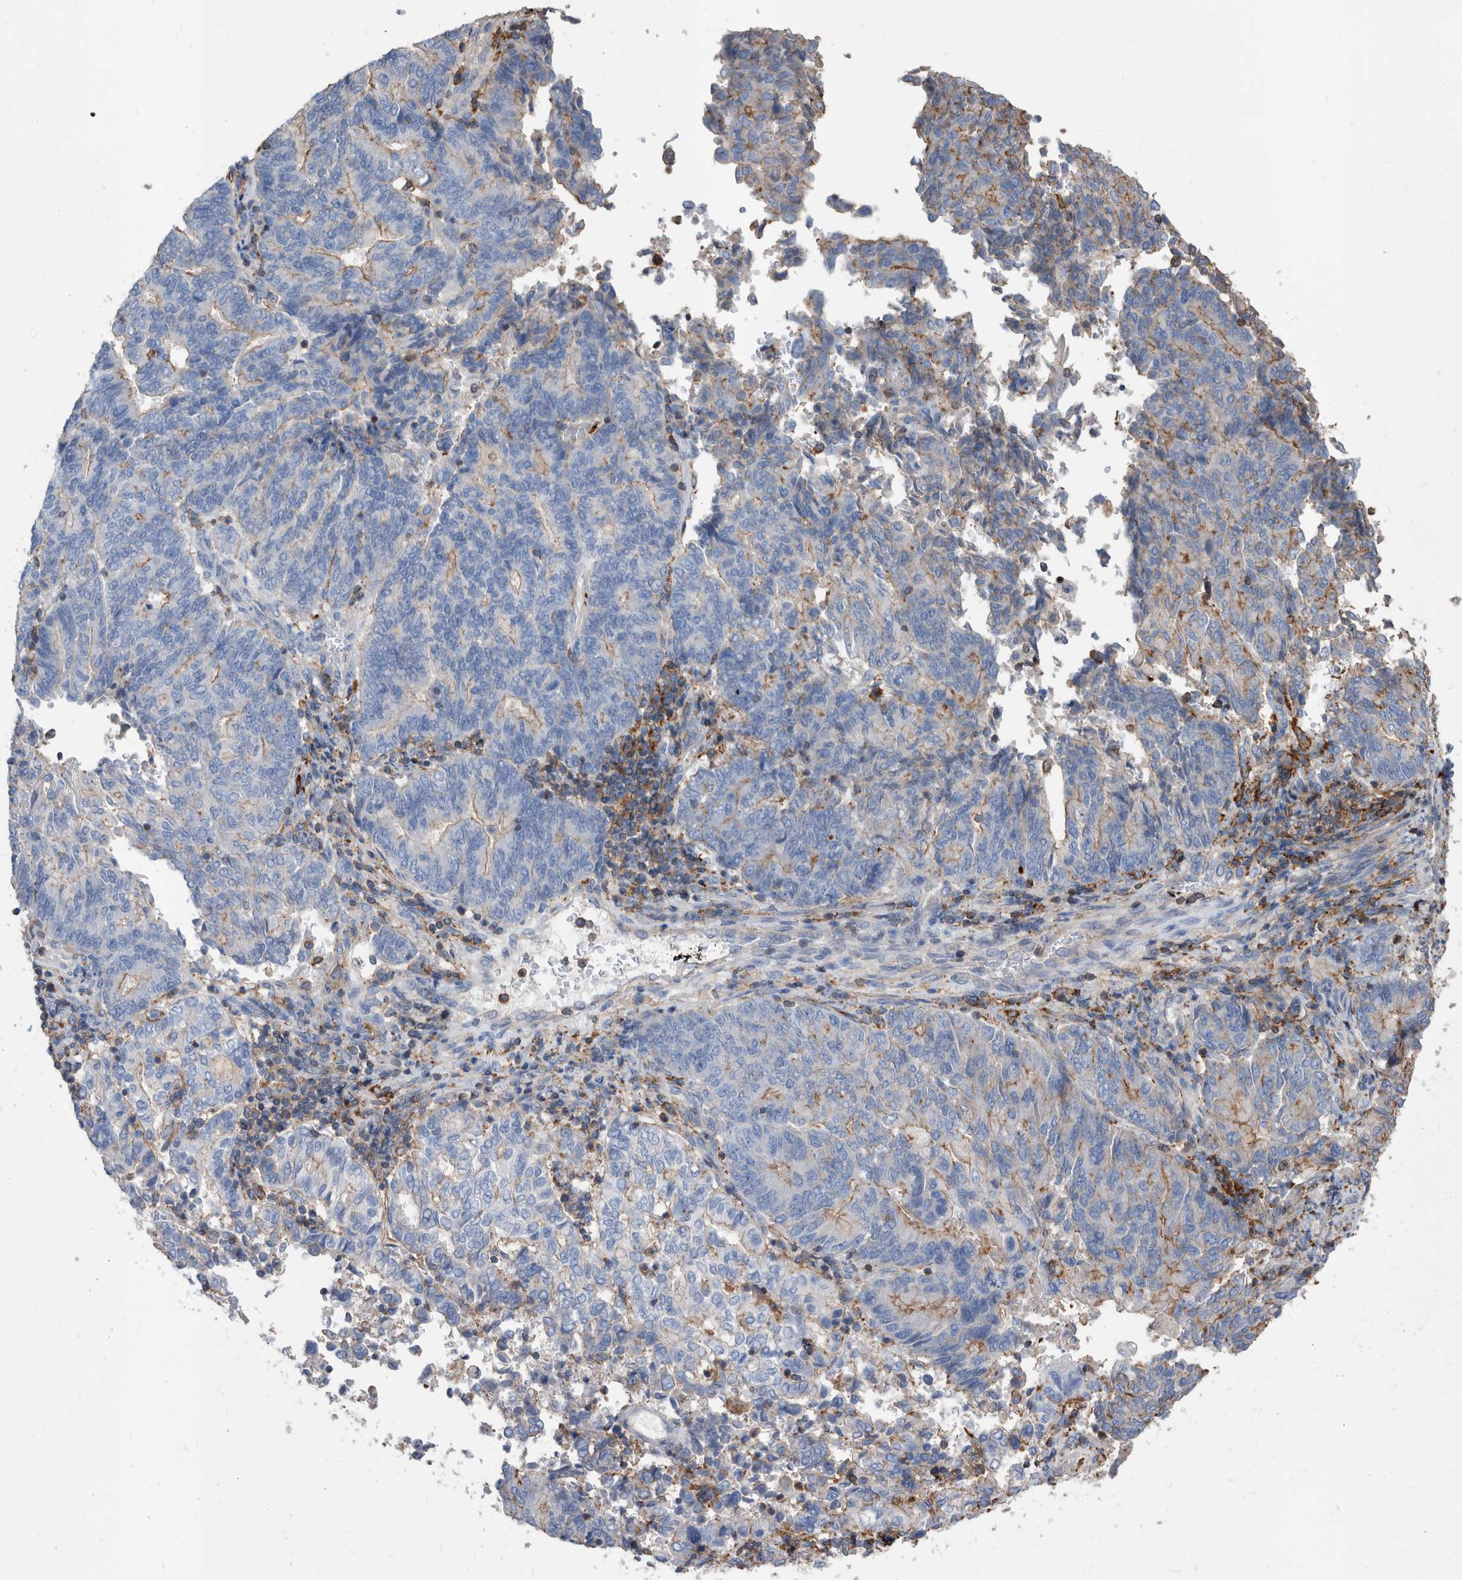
{"staining": {"intensity": "weak", "quantity": "25%-75%", "location": "cytoplasmic/membranous"}, "tissue": "endometrial cancer", "cell_type": "Tumor cells", "image_type": "cancer", "snomed": [{"axis": "morphology", "description": "Adenocarcinoma, NOS"}, {"axis": "topography", "description": "Endometrium"}], "caption": "The image displays a brown stain indicating the presence of a protein in the cytoplasmic/membranous of tumor cells in endometrial adenocarcinoma. The staining was performed using DAB to visualize the protein expression in brown, while the nuclei were stained in blue with hematoxylin (Magnification: 20x).", "gene": "MS4A4A", "patient": {"sex": "female", "age": 80}}